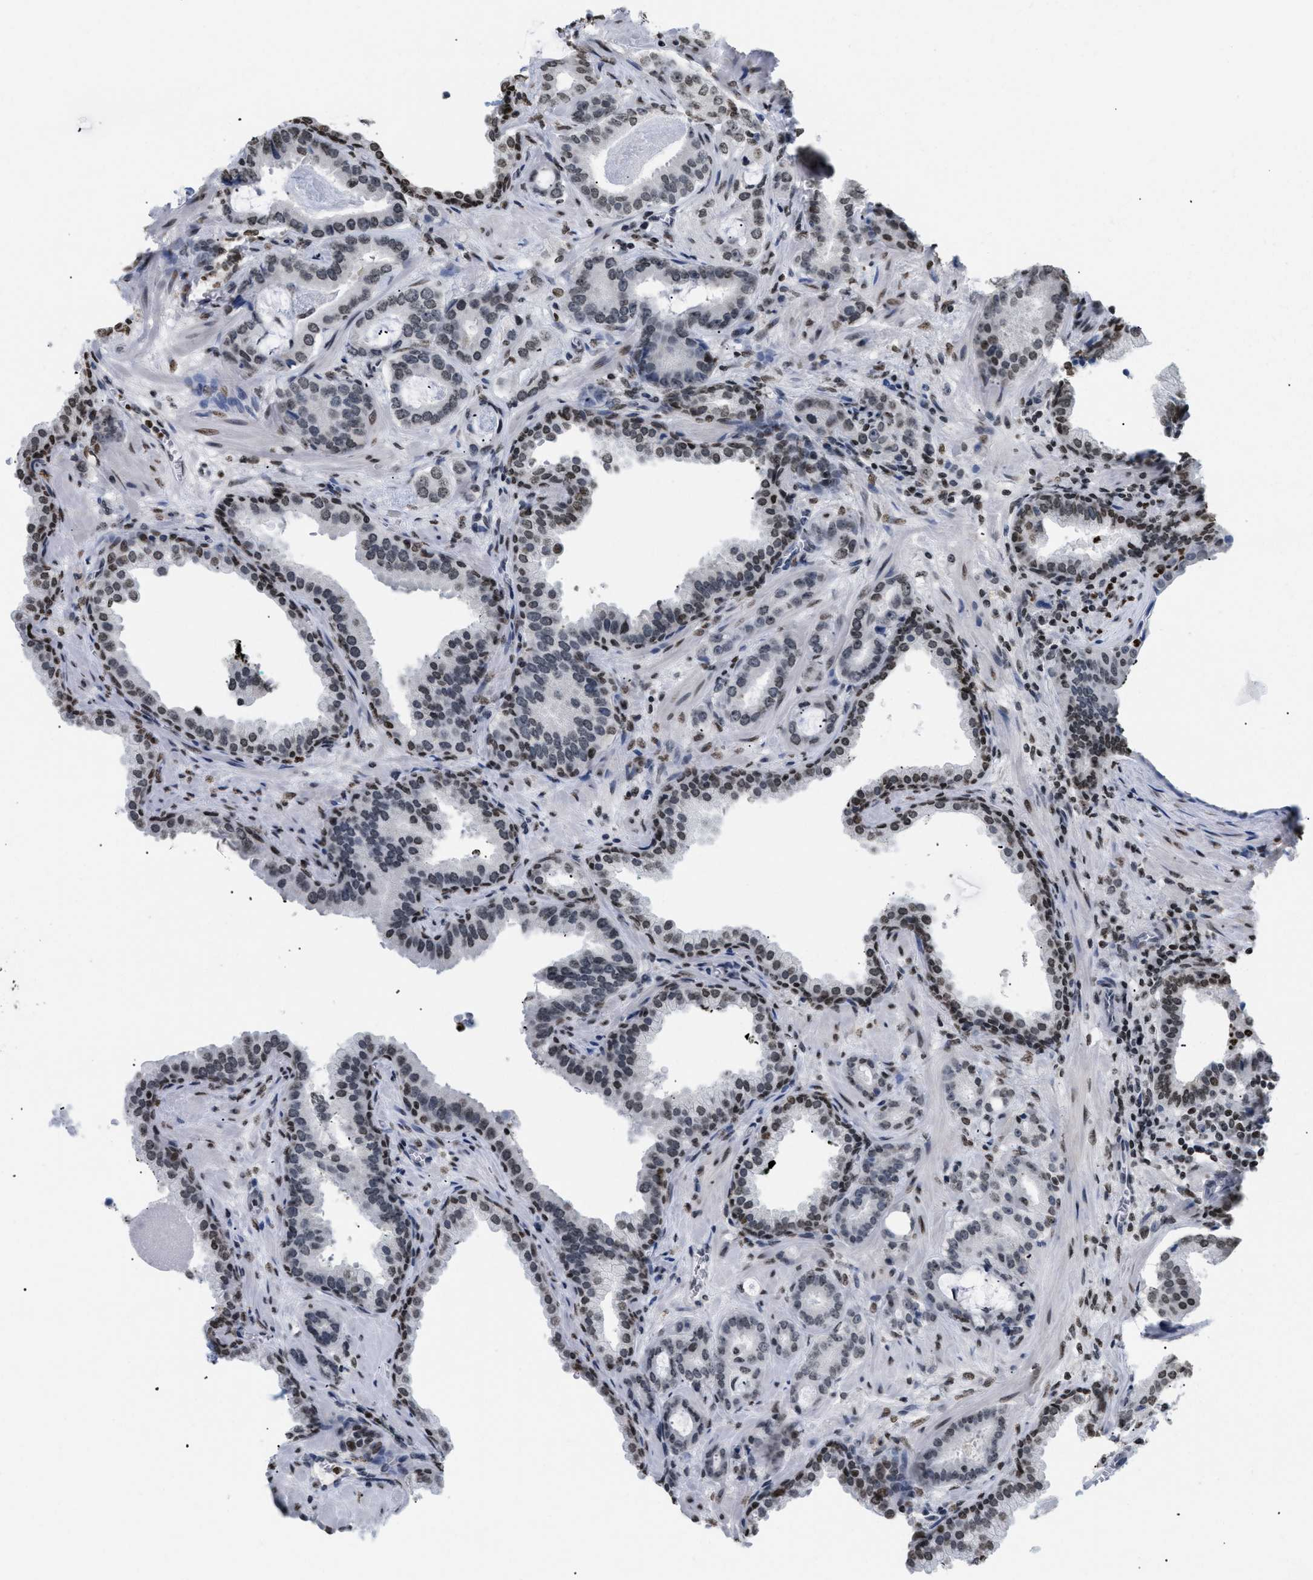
{"staining": {"intensity": "weak", "quantity": ">75%", "location": "nuclear"}, "tissue": "prostate cancer", "cell_type": "Tumor cells", "image_type": "cancer", "snomed": [{"axis": "morphology", "description": "Adenocarcinoma, Low grade"}, {"axis": "topography", "description": "Prostate"}], "caption": "Prostate cancer stained with a brown dye reveals weak nuclear positive positivity in about >75% of tumor cells.", "gene": "HMGN2", "patient": {"sex": "male", "age": 53}}